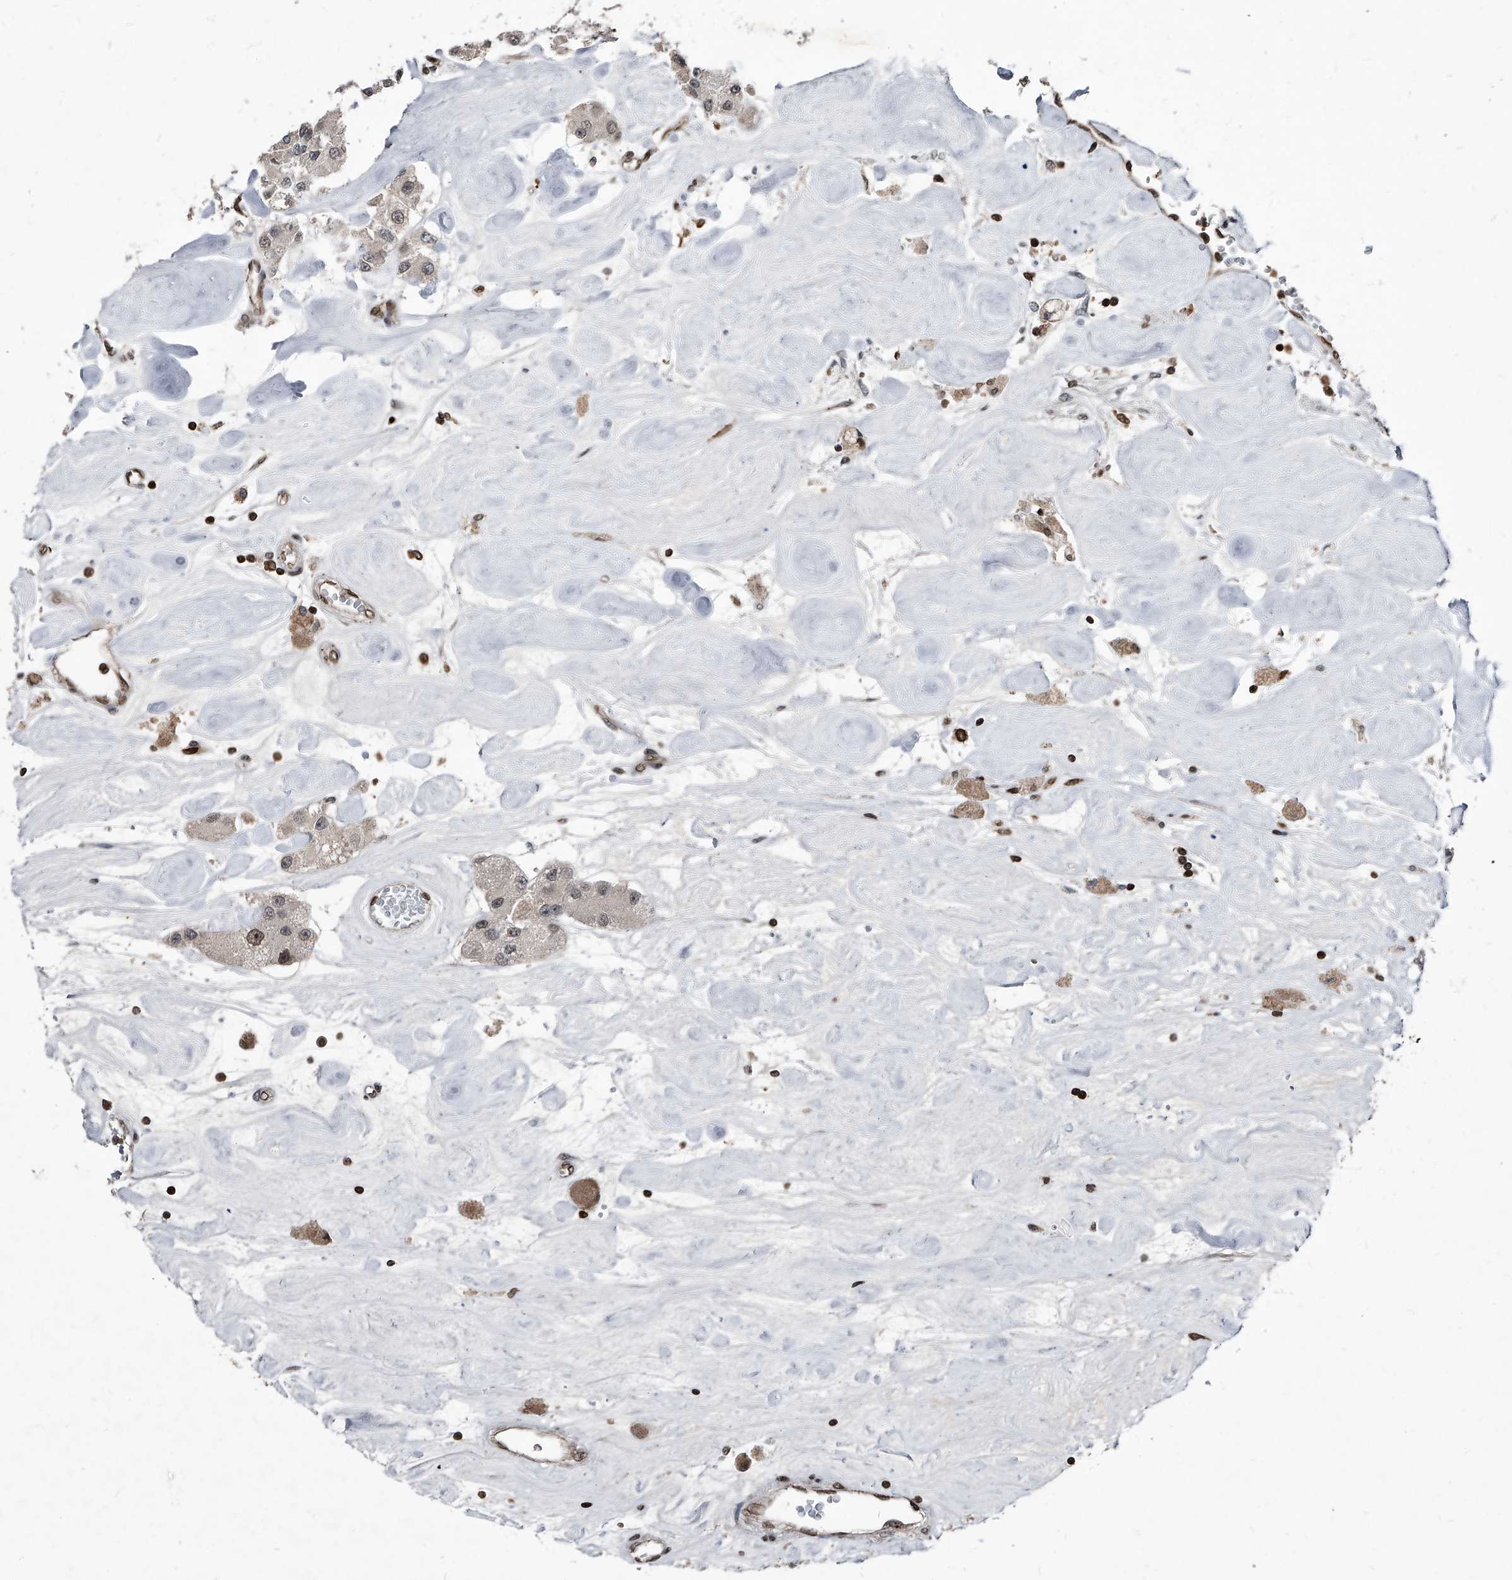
{"staining": {"intensity": "weak", "quantity": "<25%", "location": "nuclear"}, "tissue": "carcinoid", "cell_type": "Tumor cells", "image_type": "cancer", "snomed": [{"axis": "morphology", "description": "Carcinoid, malignant, NOS"}, {"axis": "topography", "description": "Pancreas"}], "caption": "High power microscopy image of an immunohistochemistry (IHC) micrograph of carcinoid, revealing no significant staining in tumor cells.", "gene": "PHF20", "patient": {"sex": "male", "age": 41}}